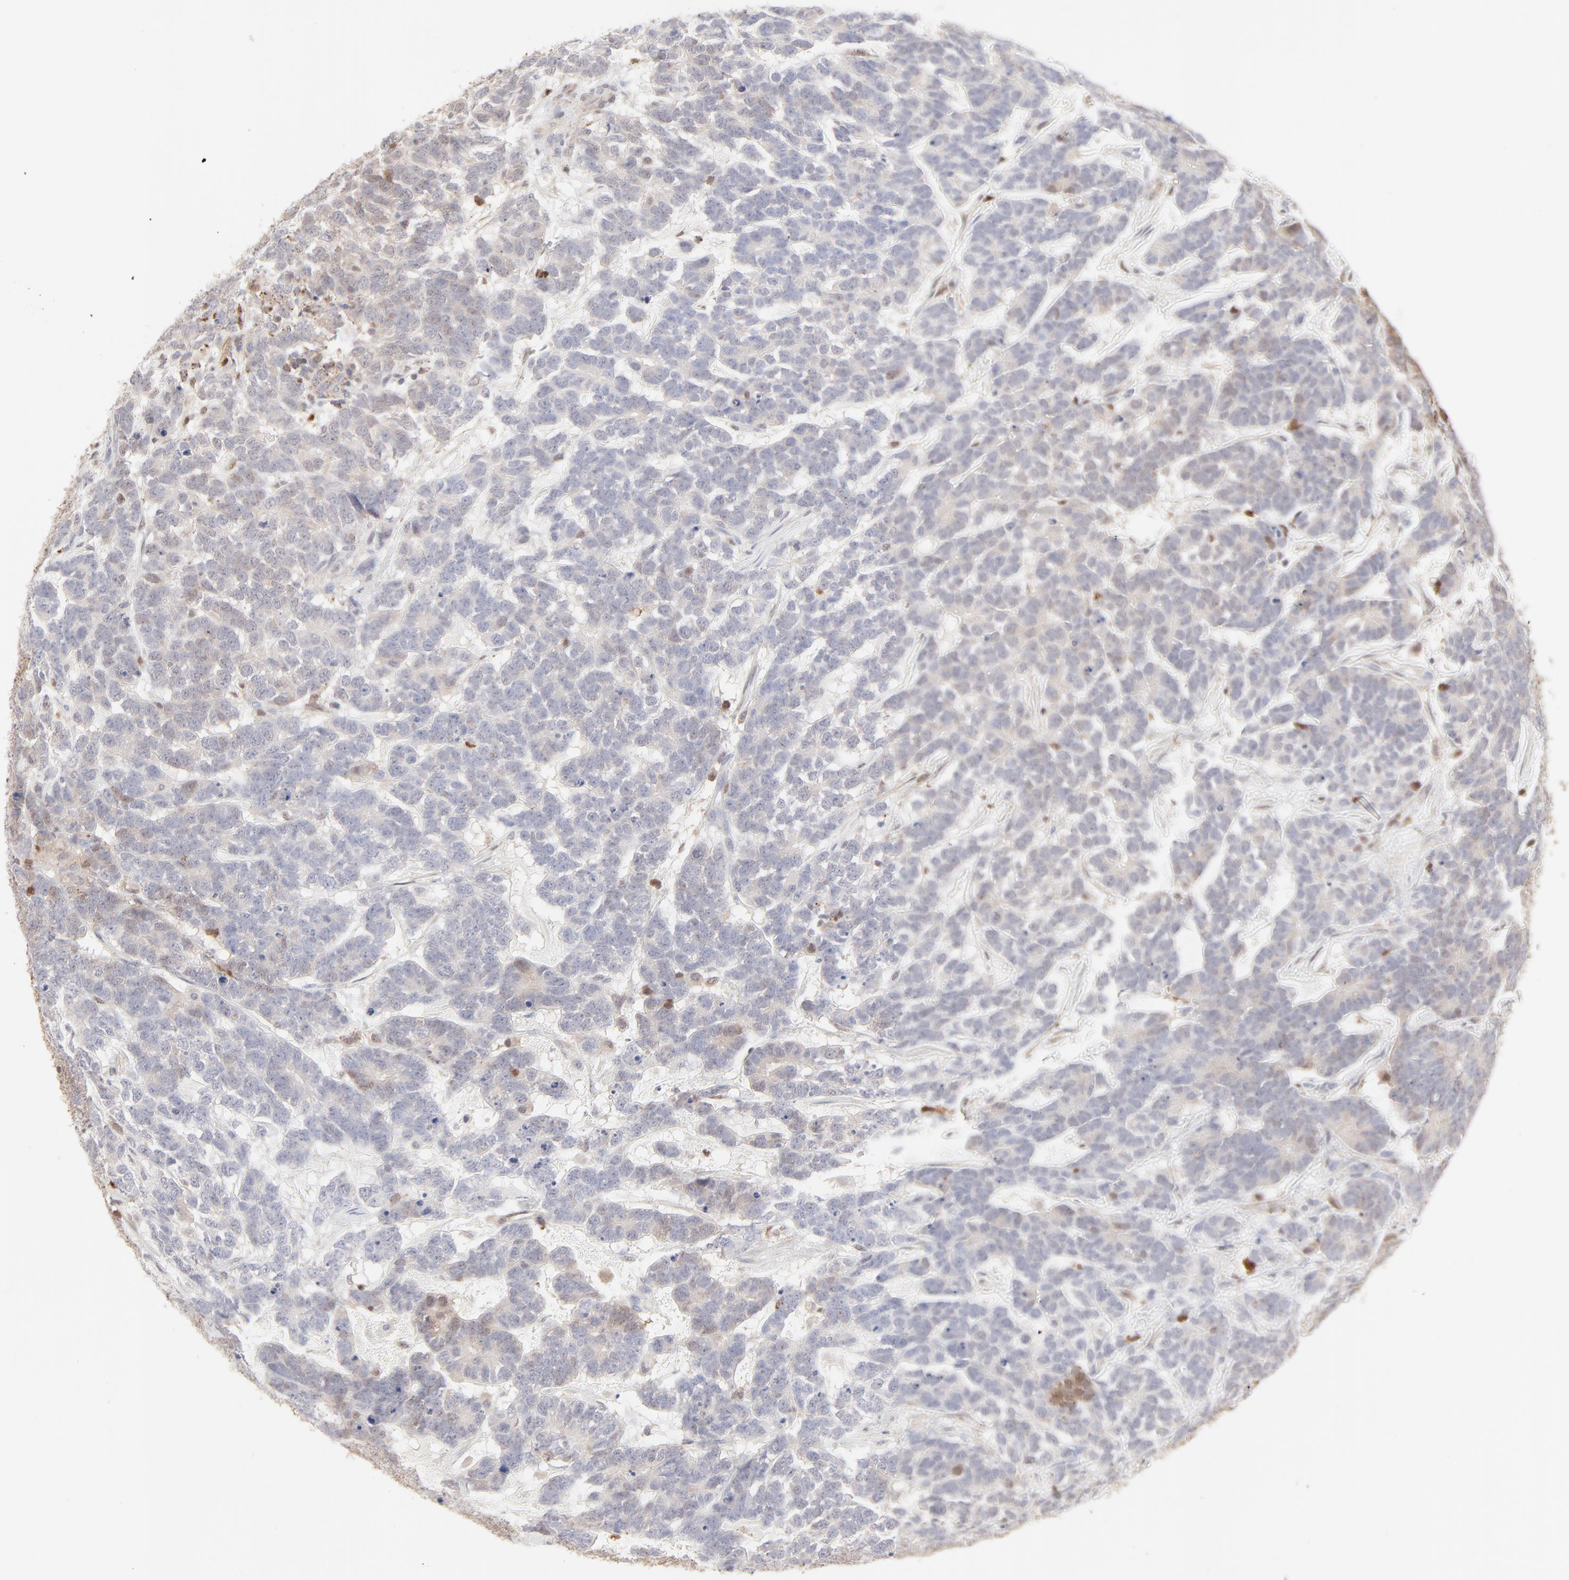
{"staining": {"intensity": "weak", "quantity": "<25%", "location": "cytoplasmic/membranous"}, "tissue": "testis cancer", "cell_type": "Tumor cells", "image_type": "cancer", "snomed": [{"axis": "morphology", "description": "Carcinoma, Embryonal, NOS"}, {"axis": "topography", "description": "Testis"}], "caption": "IHC image of neoplastic tissue: testis cancer (embryonal carcinoma) stained with DAB (3,3'-diaminobenzidine) shows no significant protein expression in tumor cells.", "gene": "CDK6", "patient": {"sex": "male", "age": 26}}